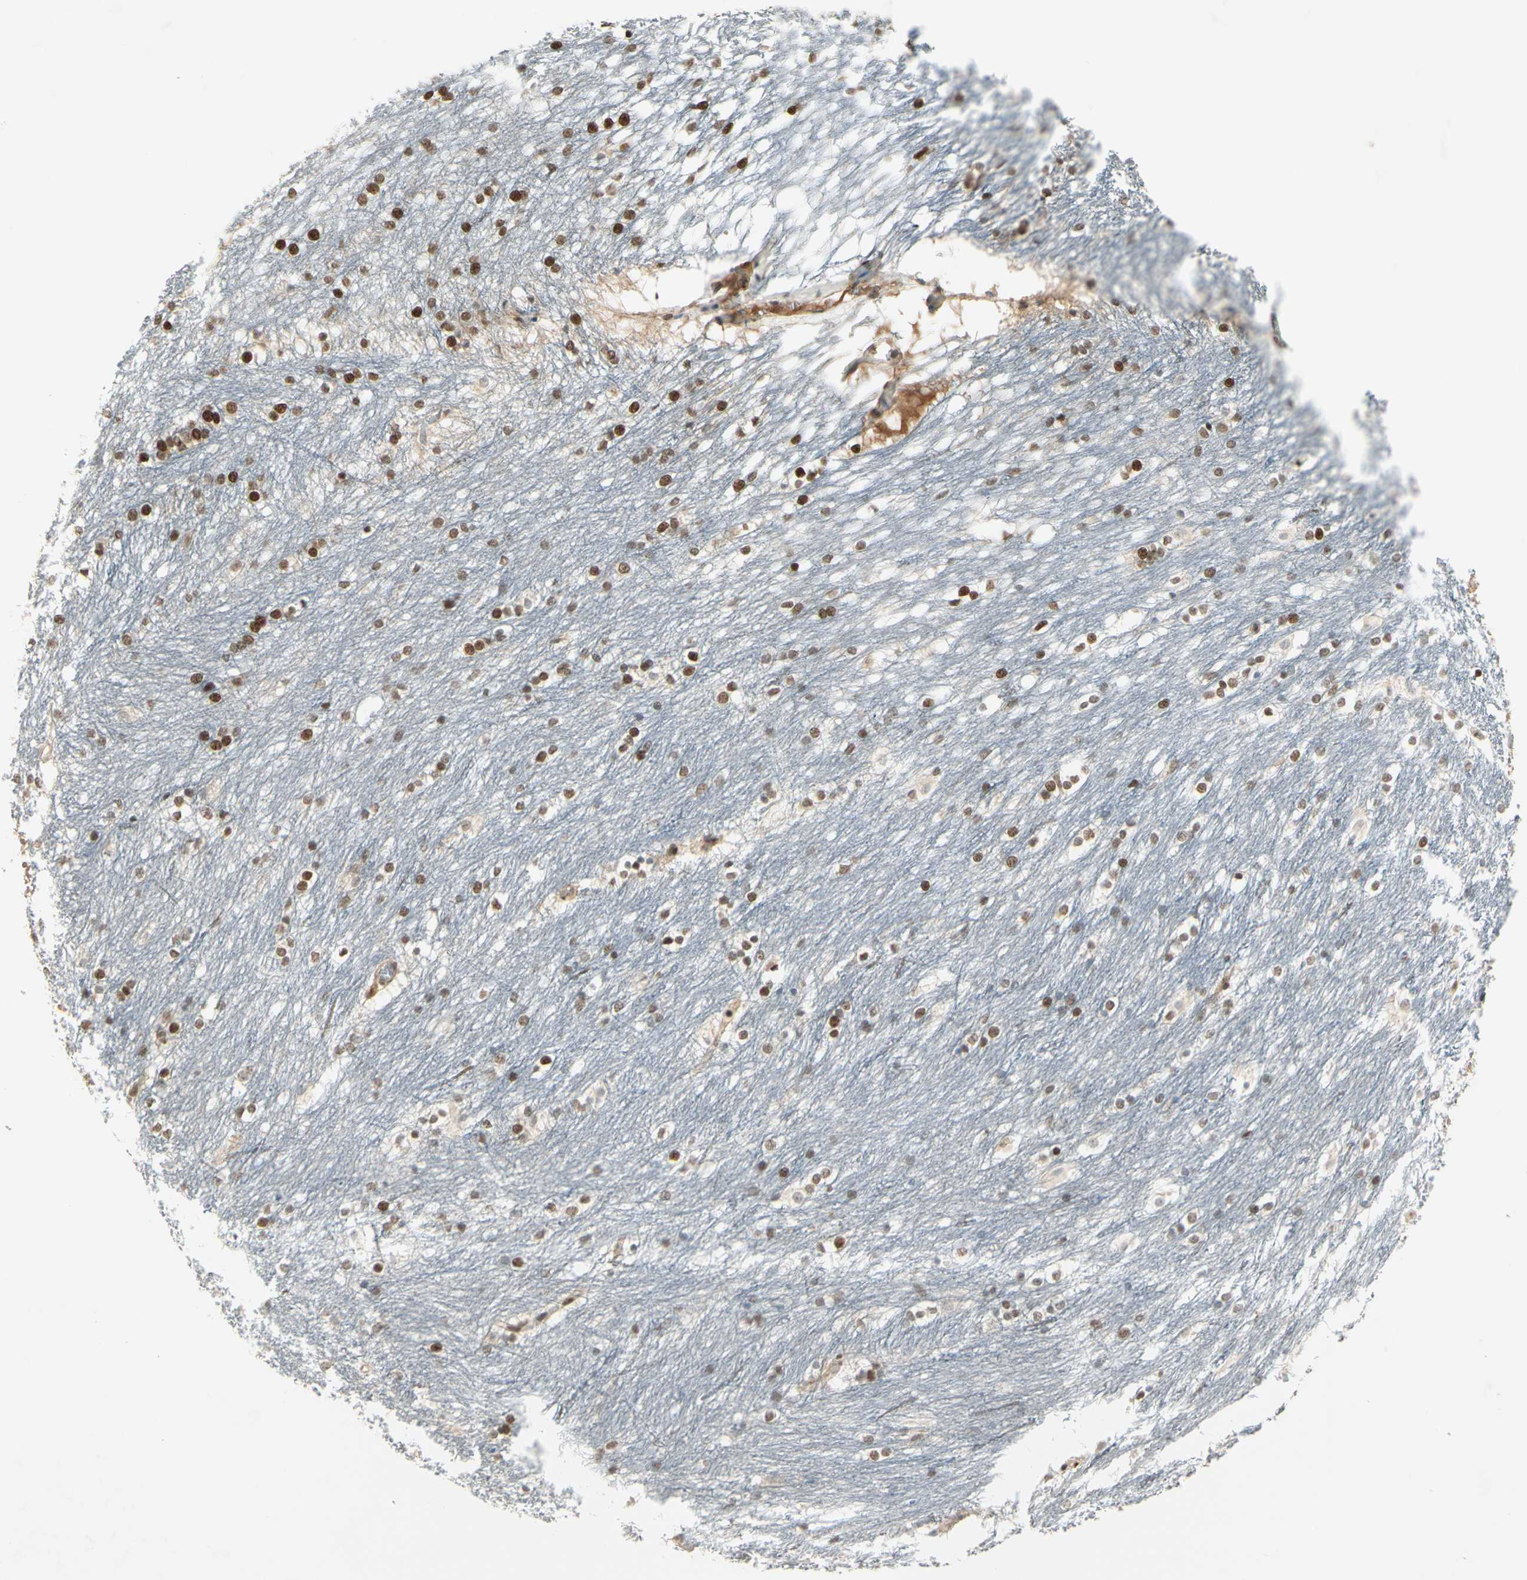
{"staining": {"intensity": "moderate", "quantity": ">75%", "location": "nuclear"}, "tissue": "caudate", "cell_type": "Glial cells", "image_type": "normal", "snomed": [{"axis": "morphology", "description": "Normal tissue, NOS"}, {"axis": "topography", "description": "Lateral ventricle wall"}], "caption": "The histopathology image displays staining of unremarkable caudate, revealing moderate nuclear protein staining (brown color) within glial cells. (IHC, brightfield microscopy, high magnification).", "gene": "GTF3A", "patient": {"sex": "female", "age": 19}}